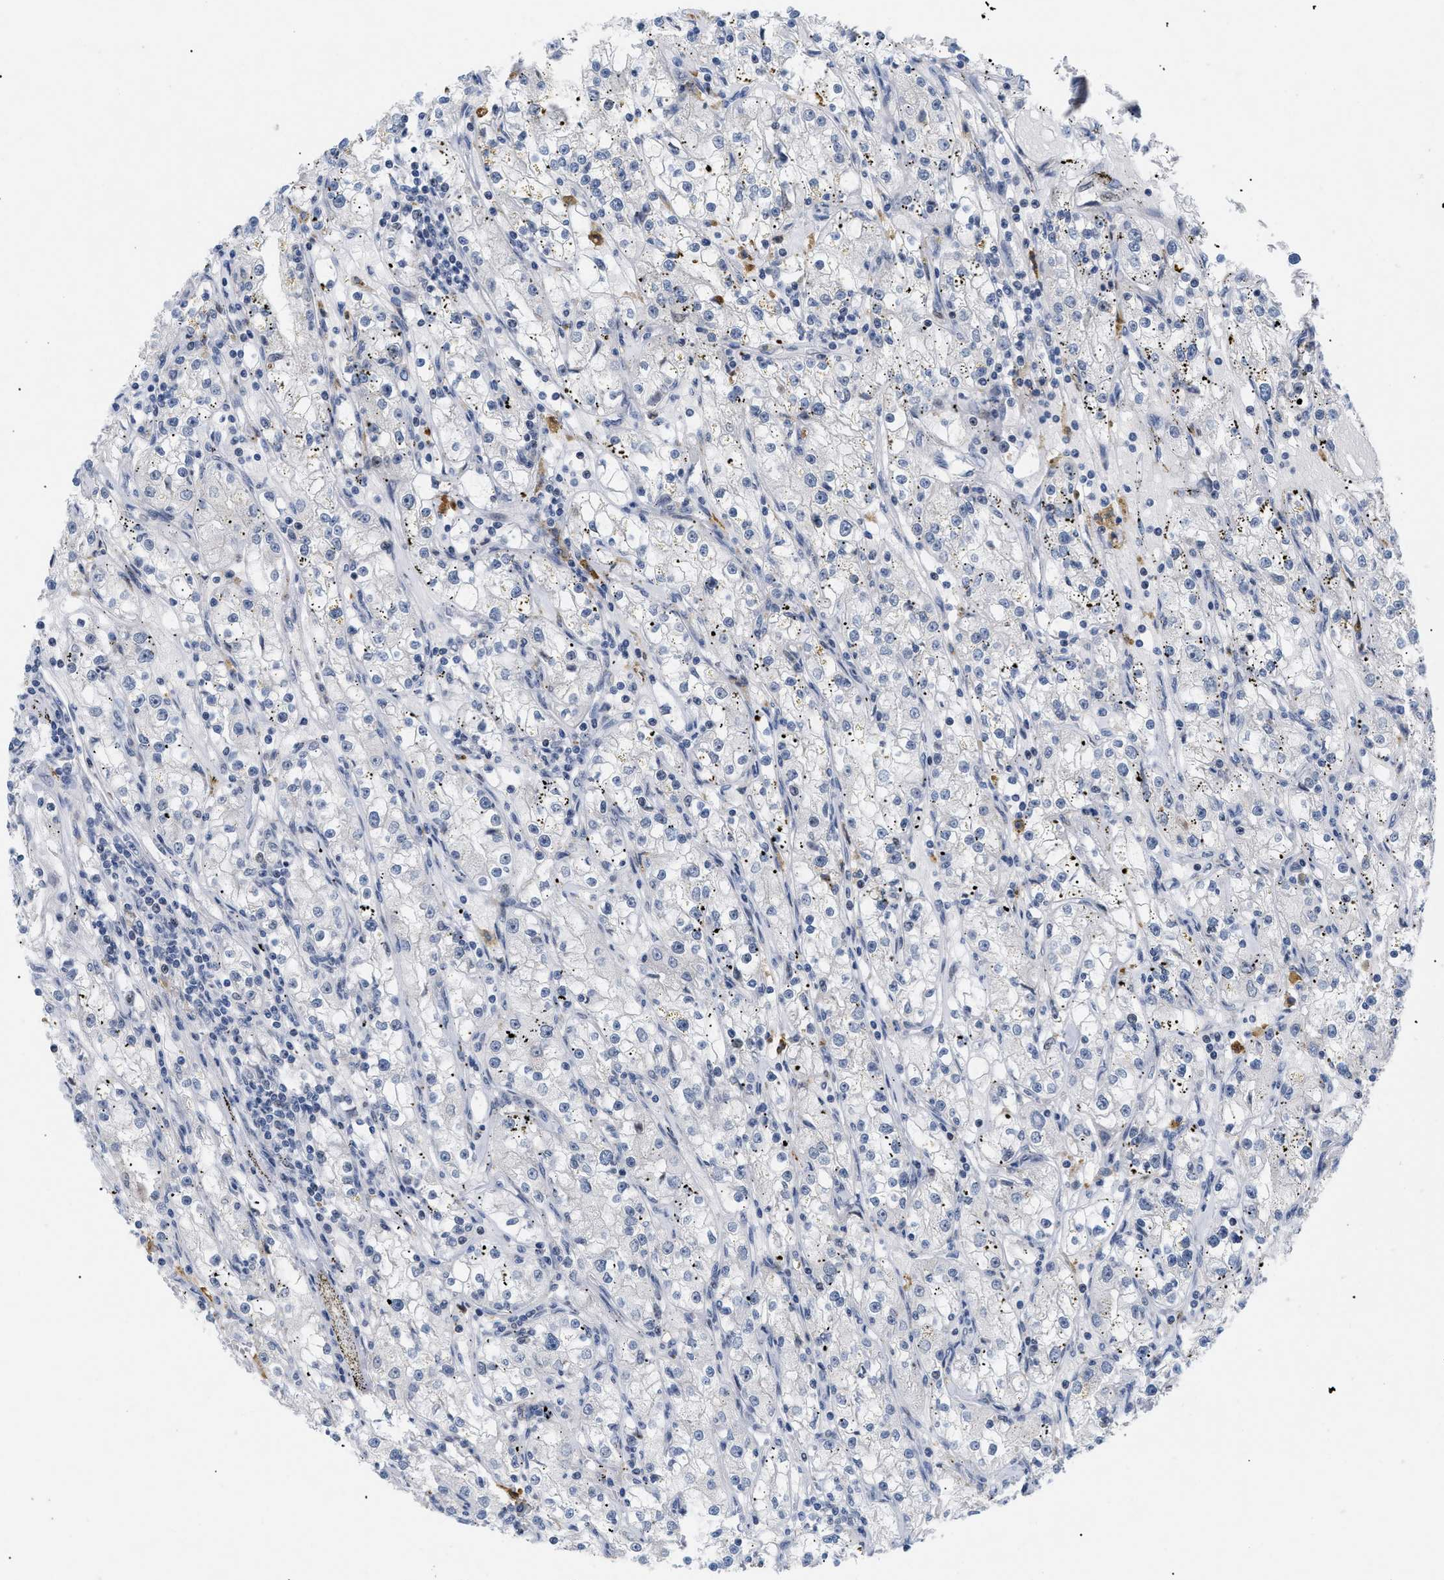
{"staining": {"intensity": "negative", "quantity": "none", "location": "none"}, "tissue": "renal cancer", "cell_type": "Tumor cells", "image_type": "cancer", "snomed": [{"axis": "morphology", "description": "Adenocarcinoma, NOS"}, {"axis": "topography", "description": "Kidney"}], "caption": "Tumor cells are negative for brown protein staining in renal cancer (adenocarcinoma). The staining was performed using DAB to visualize the protein expression in brown, while the nuclei were stained in blue with hematoxylin (Magnification: 20x).", "gene": "MED1", "patient": {"sex": "male", "age": 56}}